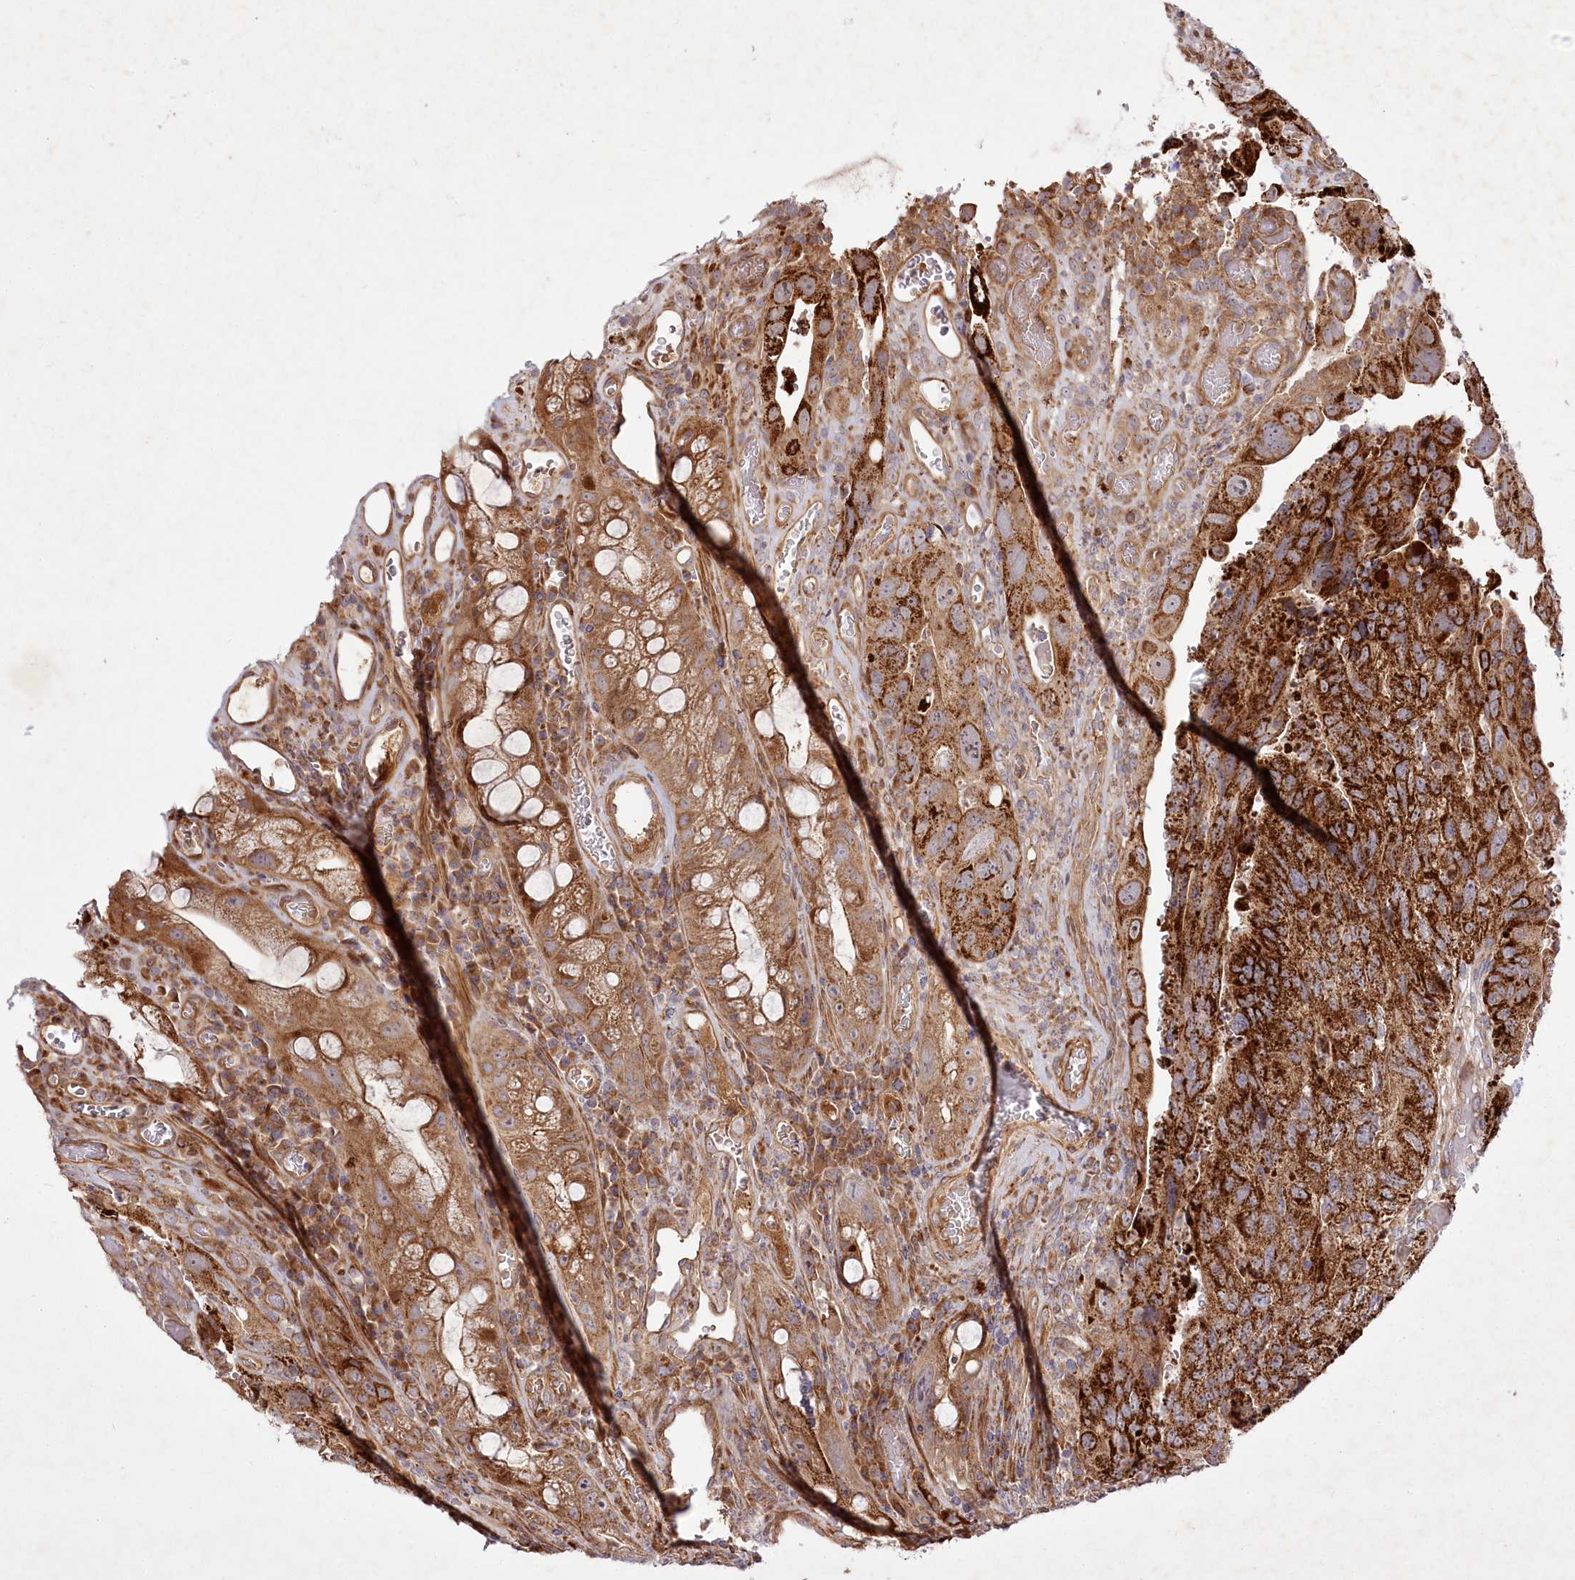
{"staining": {"intensity": "strong", "quantity": ">75%", "location": "cytoplasmic/membranous"}, "tissue": "colorectal cancer", "cell_type": "Tumor cells", "image_type": "cancer", "snomed": [{"axis": "morphology", "description": "Adenocarcinoma, NOS"}, {"axis": "topography", "description": "Rectum"}], "caption": "High-power microscopy captured an immunohistochemistry (IHC) photomicrograph of colorectal cancer (adenocarcinoma), revealing strong cytoplasmic/membranous positivity in about >75% of tumor cells. (Stains: DAB (3,3'-diaminobenzidine) in brown, nuclei in blue, Microscopy: brightfield microscopy at high magnification).", "gene": "PSTK", "patient": {"sex": "male", "age": 63}}